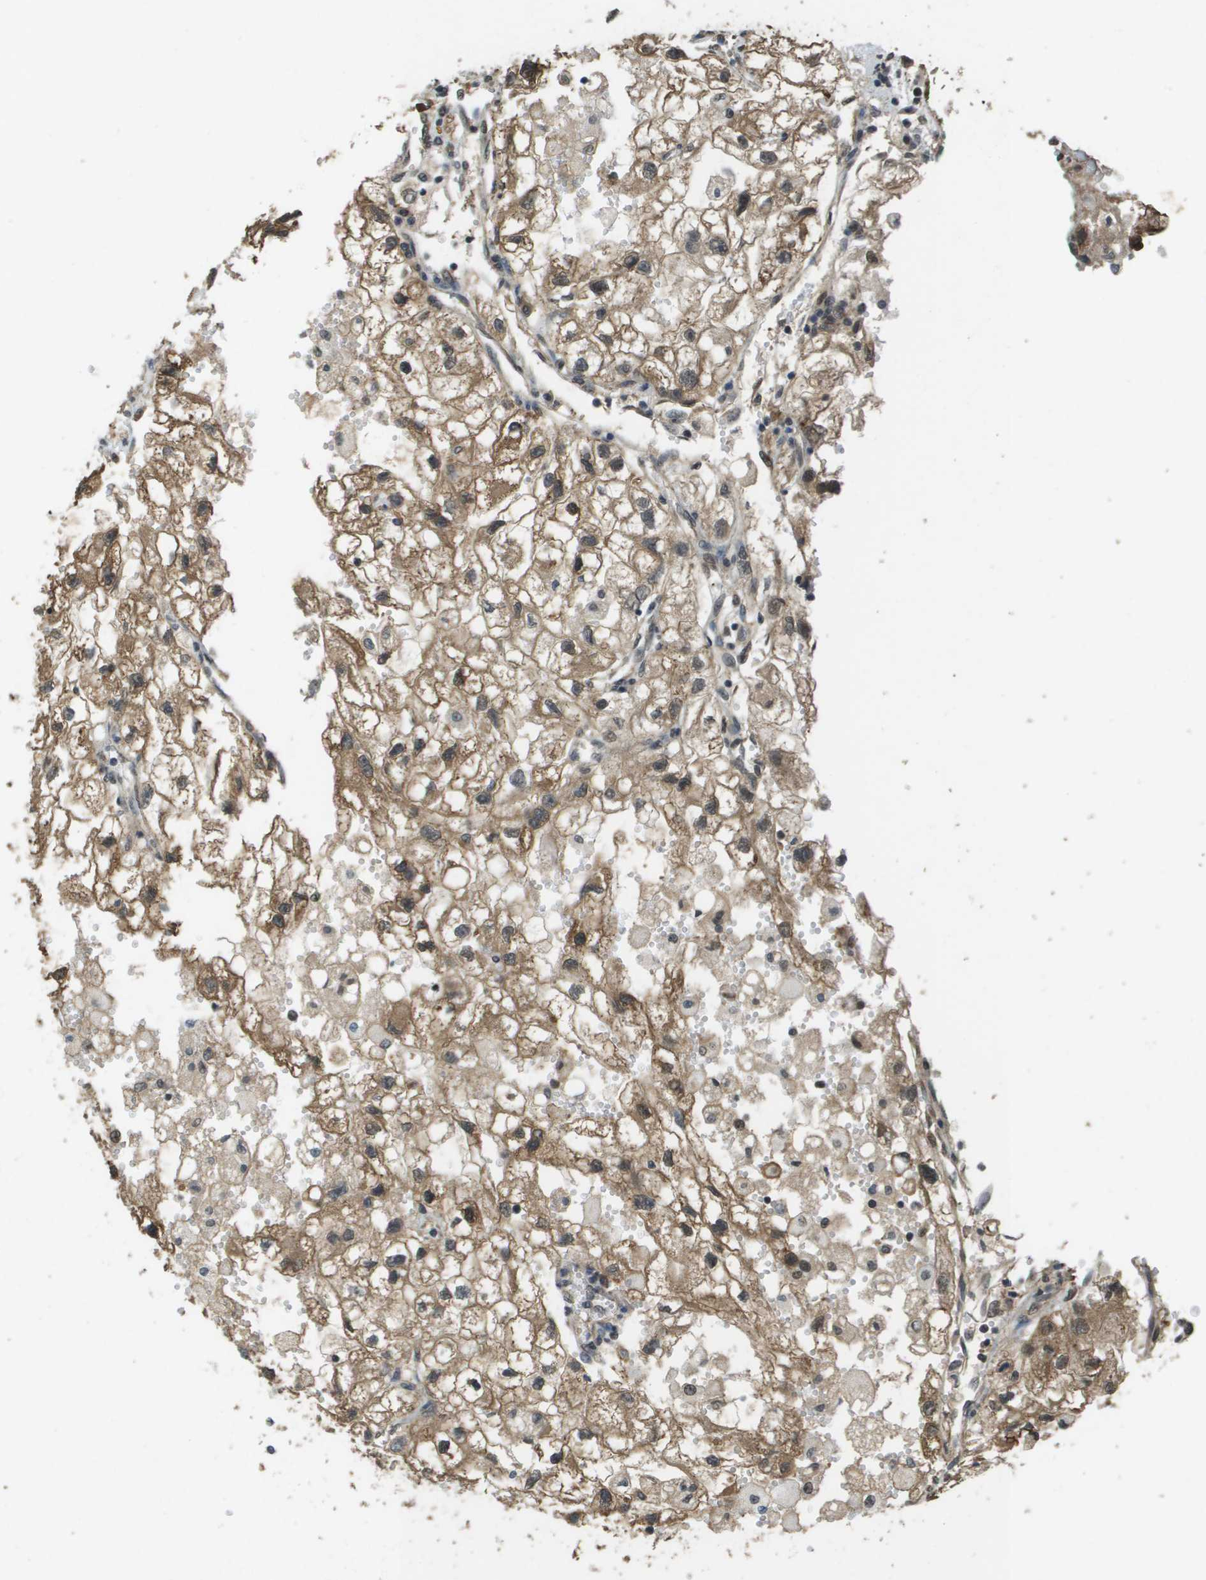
{"staining": {"intensity": "moderate", "quantity": ">75%", "location": "cytoplasmic/membranous"}, "tissue": "renal cancer", "cell_type": "Tumor cells", "image_type": "cancer", "snomed": [{"axis": "morphology", "description": "Adenocarcinoma, NOS"}, {"axis": "topography", "description": "Kidney"}], "caption": "A high-resolution photomicrograph shows immunohistochemistry staining of renal adenocarcinoma, which displays moderate cytoplasmic/membranous positivity in about >75% of tumor cells.", "gene": "NDRG2", "patient": {"sex": "female", "age": 70}}